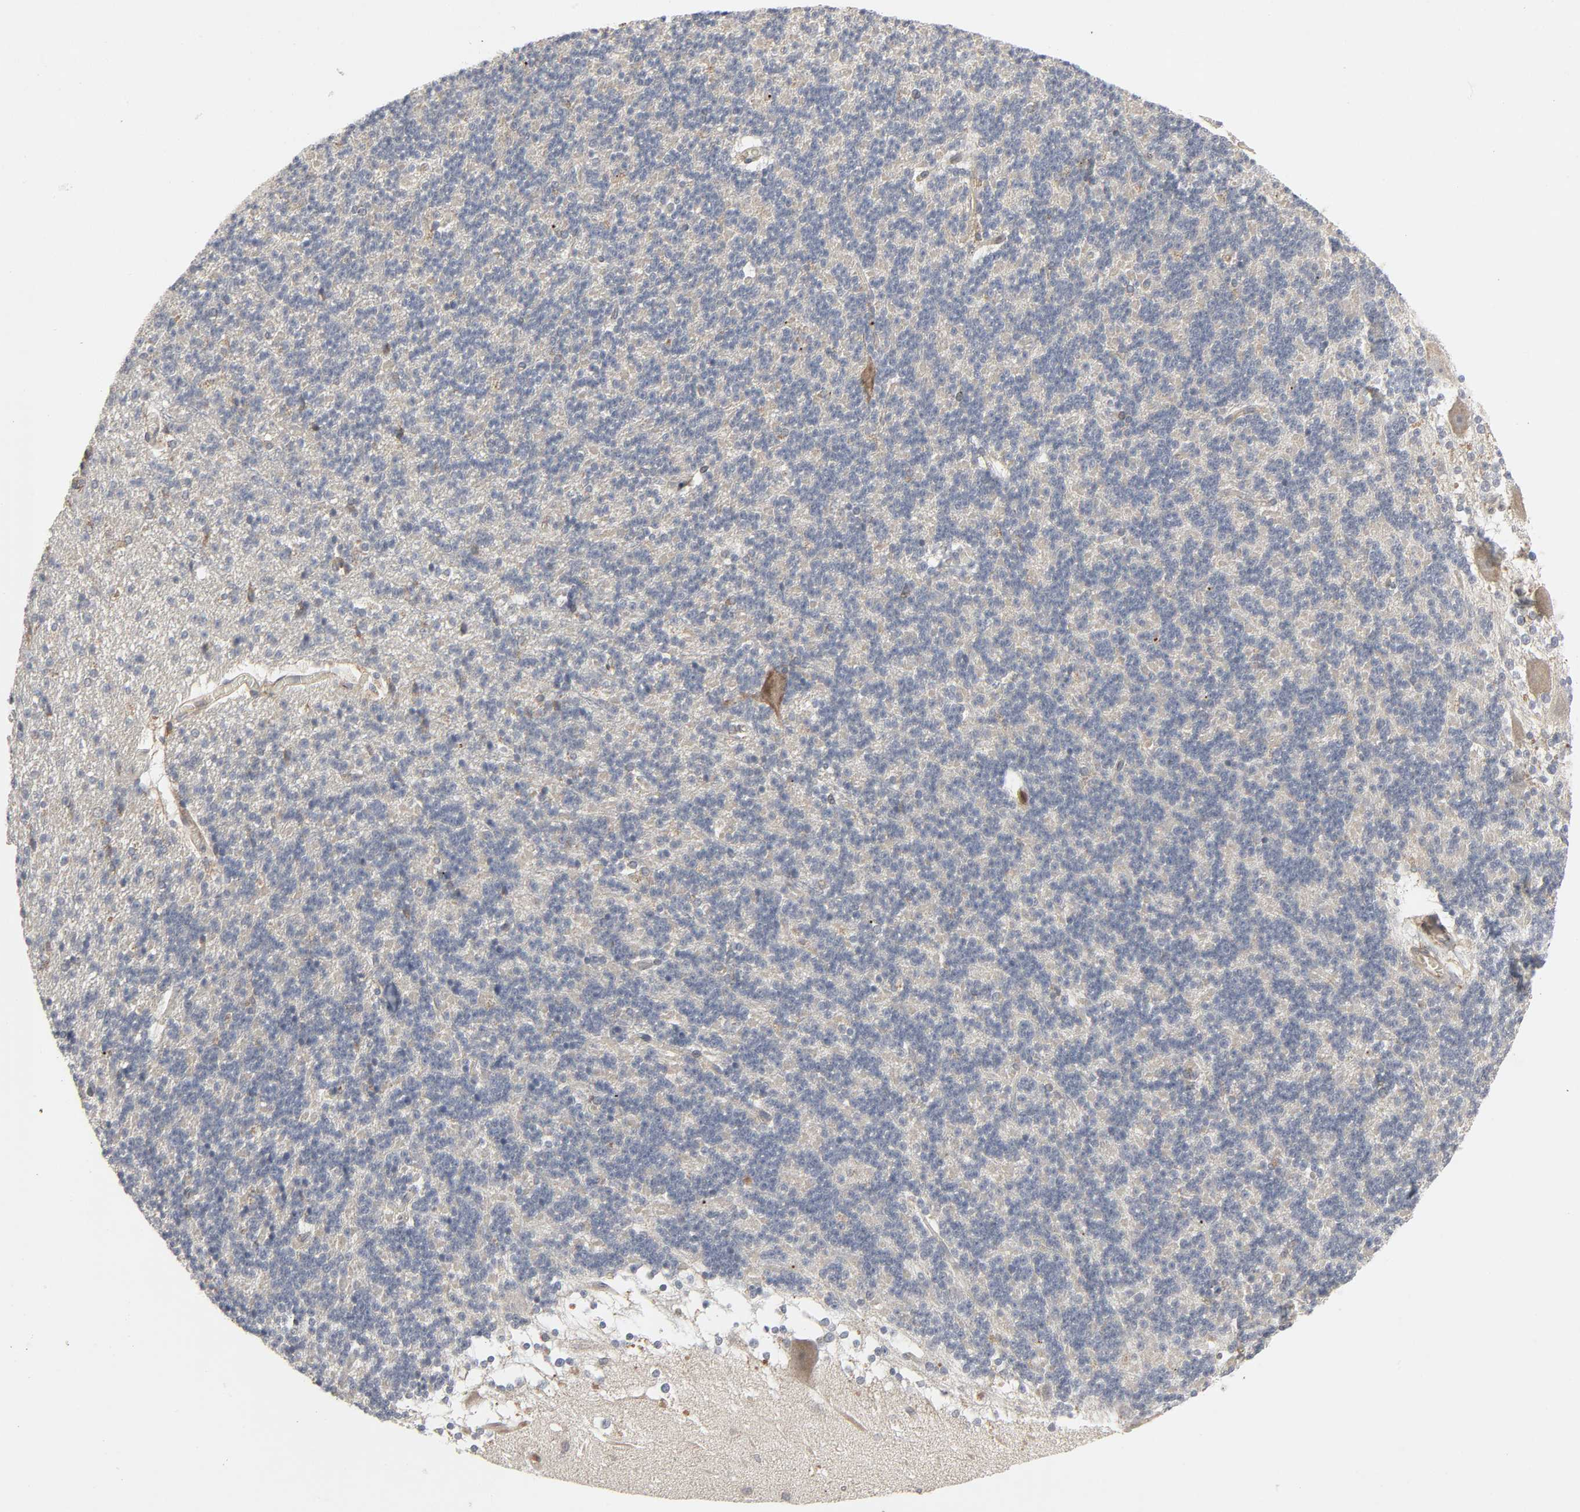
{"staining": {"intensity": "weak", "quantity": ">75%", "location": "cytoplasmic/membranous"}, "tissue": "cerebellum", "cell_type": "Cells in granular layer", "image_type": "normal", "snomed": [{"axis": "morphology", "description": "Normal tissue, NOS"}, {"axis": "topography", "description": "Cerebellum"}], "caption": "Unremarkable cerebellum was stained to show a protein in brown. There is low levels of weak cytoplasmic/membranous positivity in approximately >75% of cells in granular layer.", "gene": "ADCY4", "patient": {"sex": "female", "age": 19}}